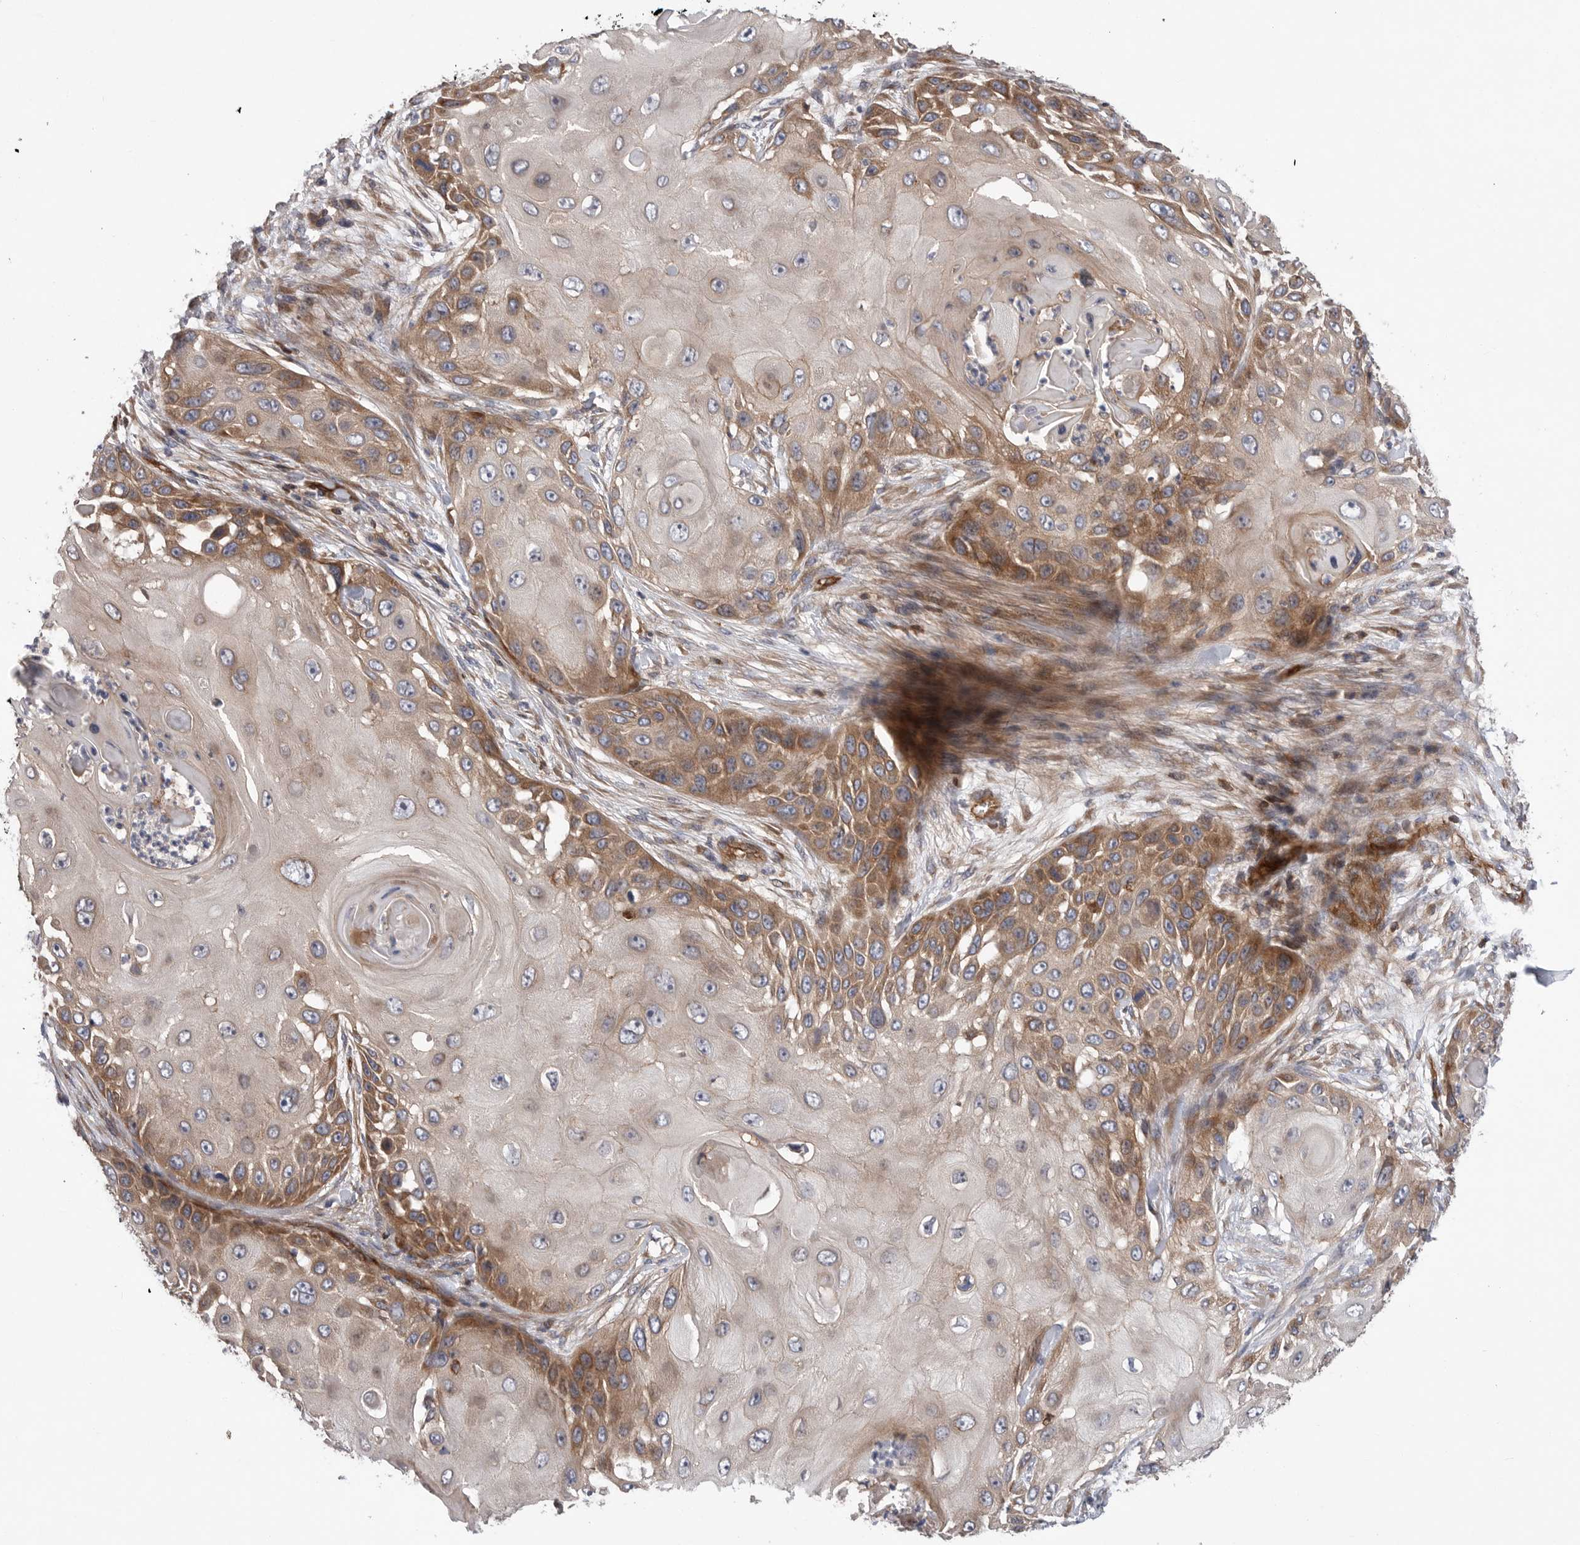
{"staining": {"intensity": "moderate", "quantity": "25%-75%", "location": "cytoplasmic/membranous"}, "tissue": "skin cancer", "cell_type": "Tumor cells", "image_type": "cancer", "snomed": [{"axis": "morphology", "description": "Squamous cell carcinoma, NOS"}, {"axis": "topography", "description": "Skin"}], "caption": "Immunohistochemistry photomicrograph of human skin cancer (squamous cell carcinoma) stained for a protein (brown), which shows medium levels of moderate cytoplasmic/membranous staining in about 25%-75% of tumor cells.", "gene": "PRKCH", "patient": {"sex": "female", "age": 44}}